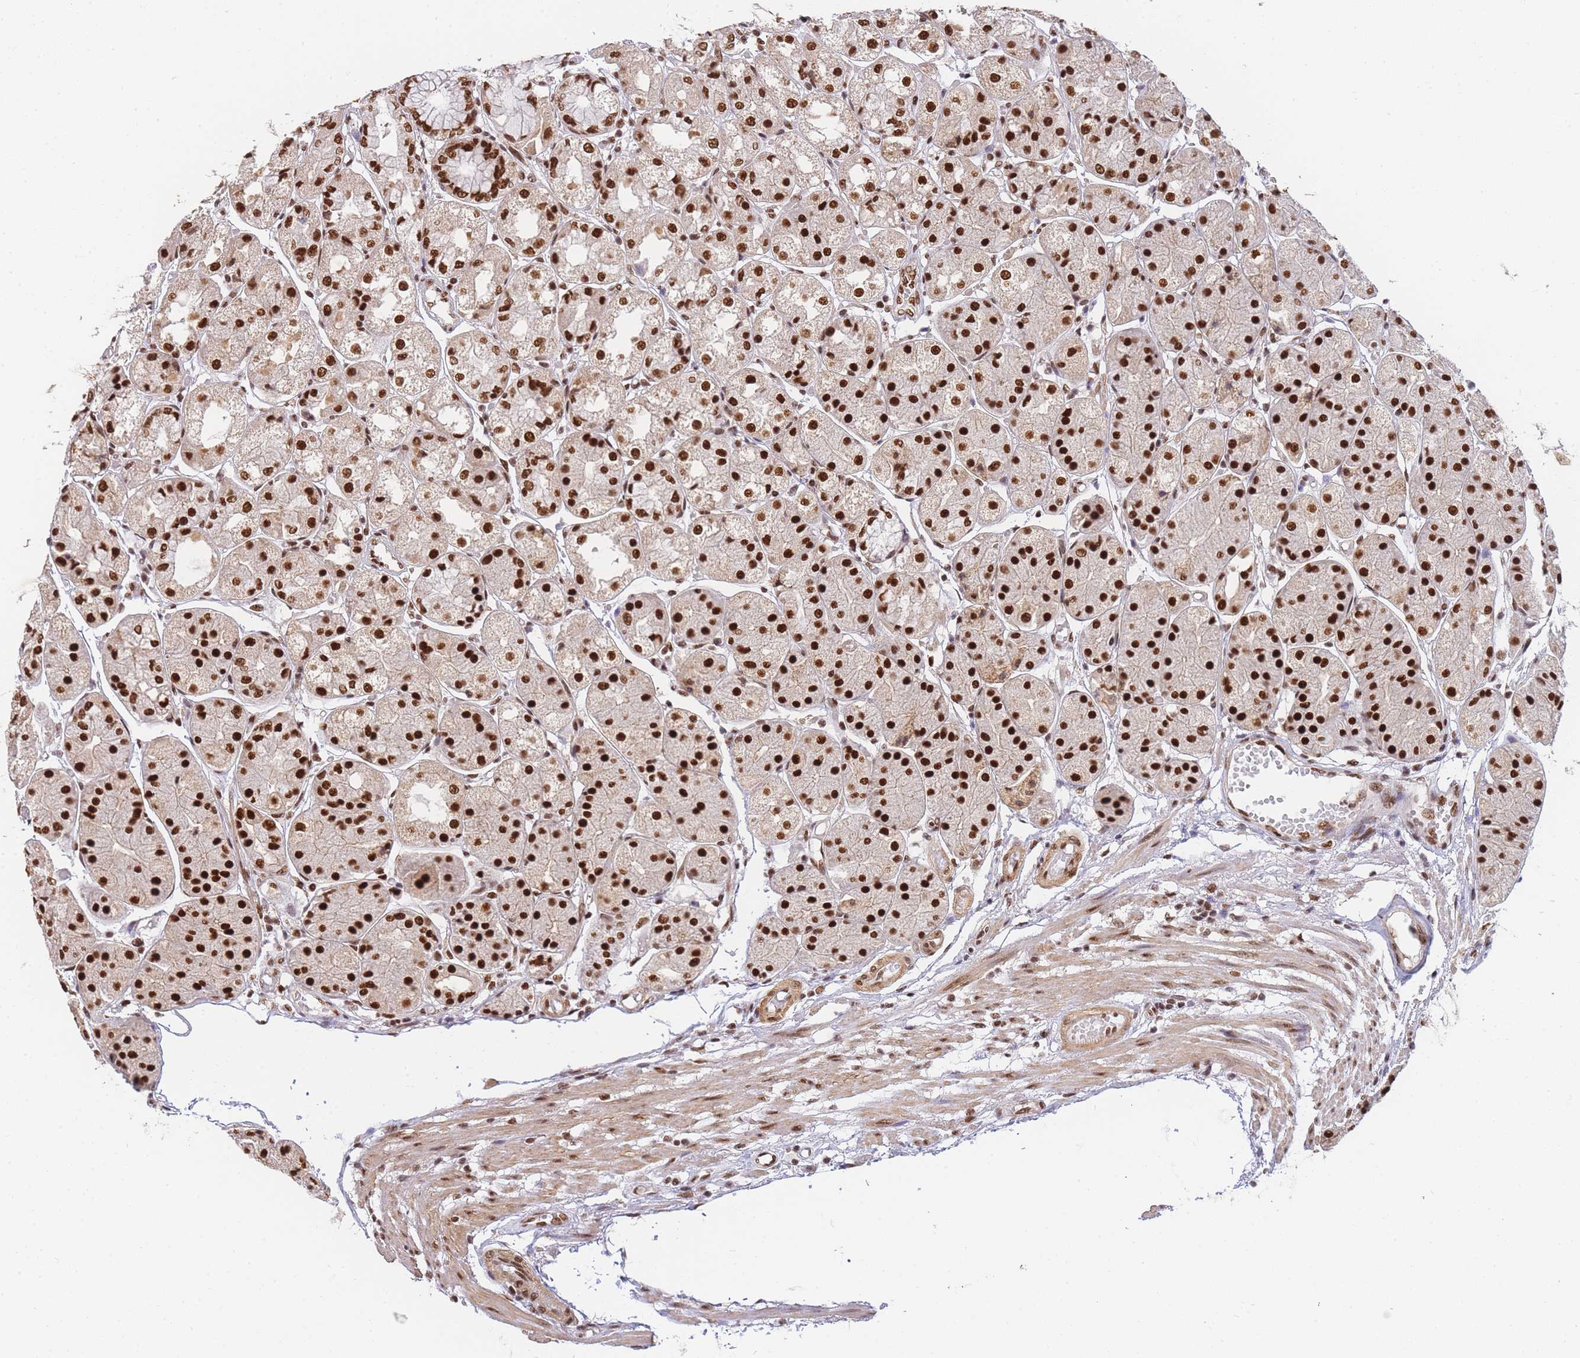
{"staining": {"intensity": "strong", "quantity": ">75%", "location": "nuclear"}, "tissue": "stomach", "cell_type": "Glandular cells", "image_type": "normal", "snomed": [{"axis": "morphology", "description": "Normal tissue, NOS"}, {"axis": "topography", "description": "Stomach, upper"}], "caption": "Protein expression analysis of unremarkable human stomach reveals strong nuclear positivity in about >75% of glandular cells.", "gene": "PRKDC", "patient": {"sex": "male", "age": 72}}